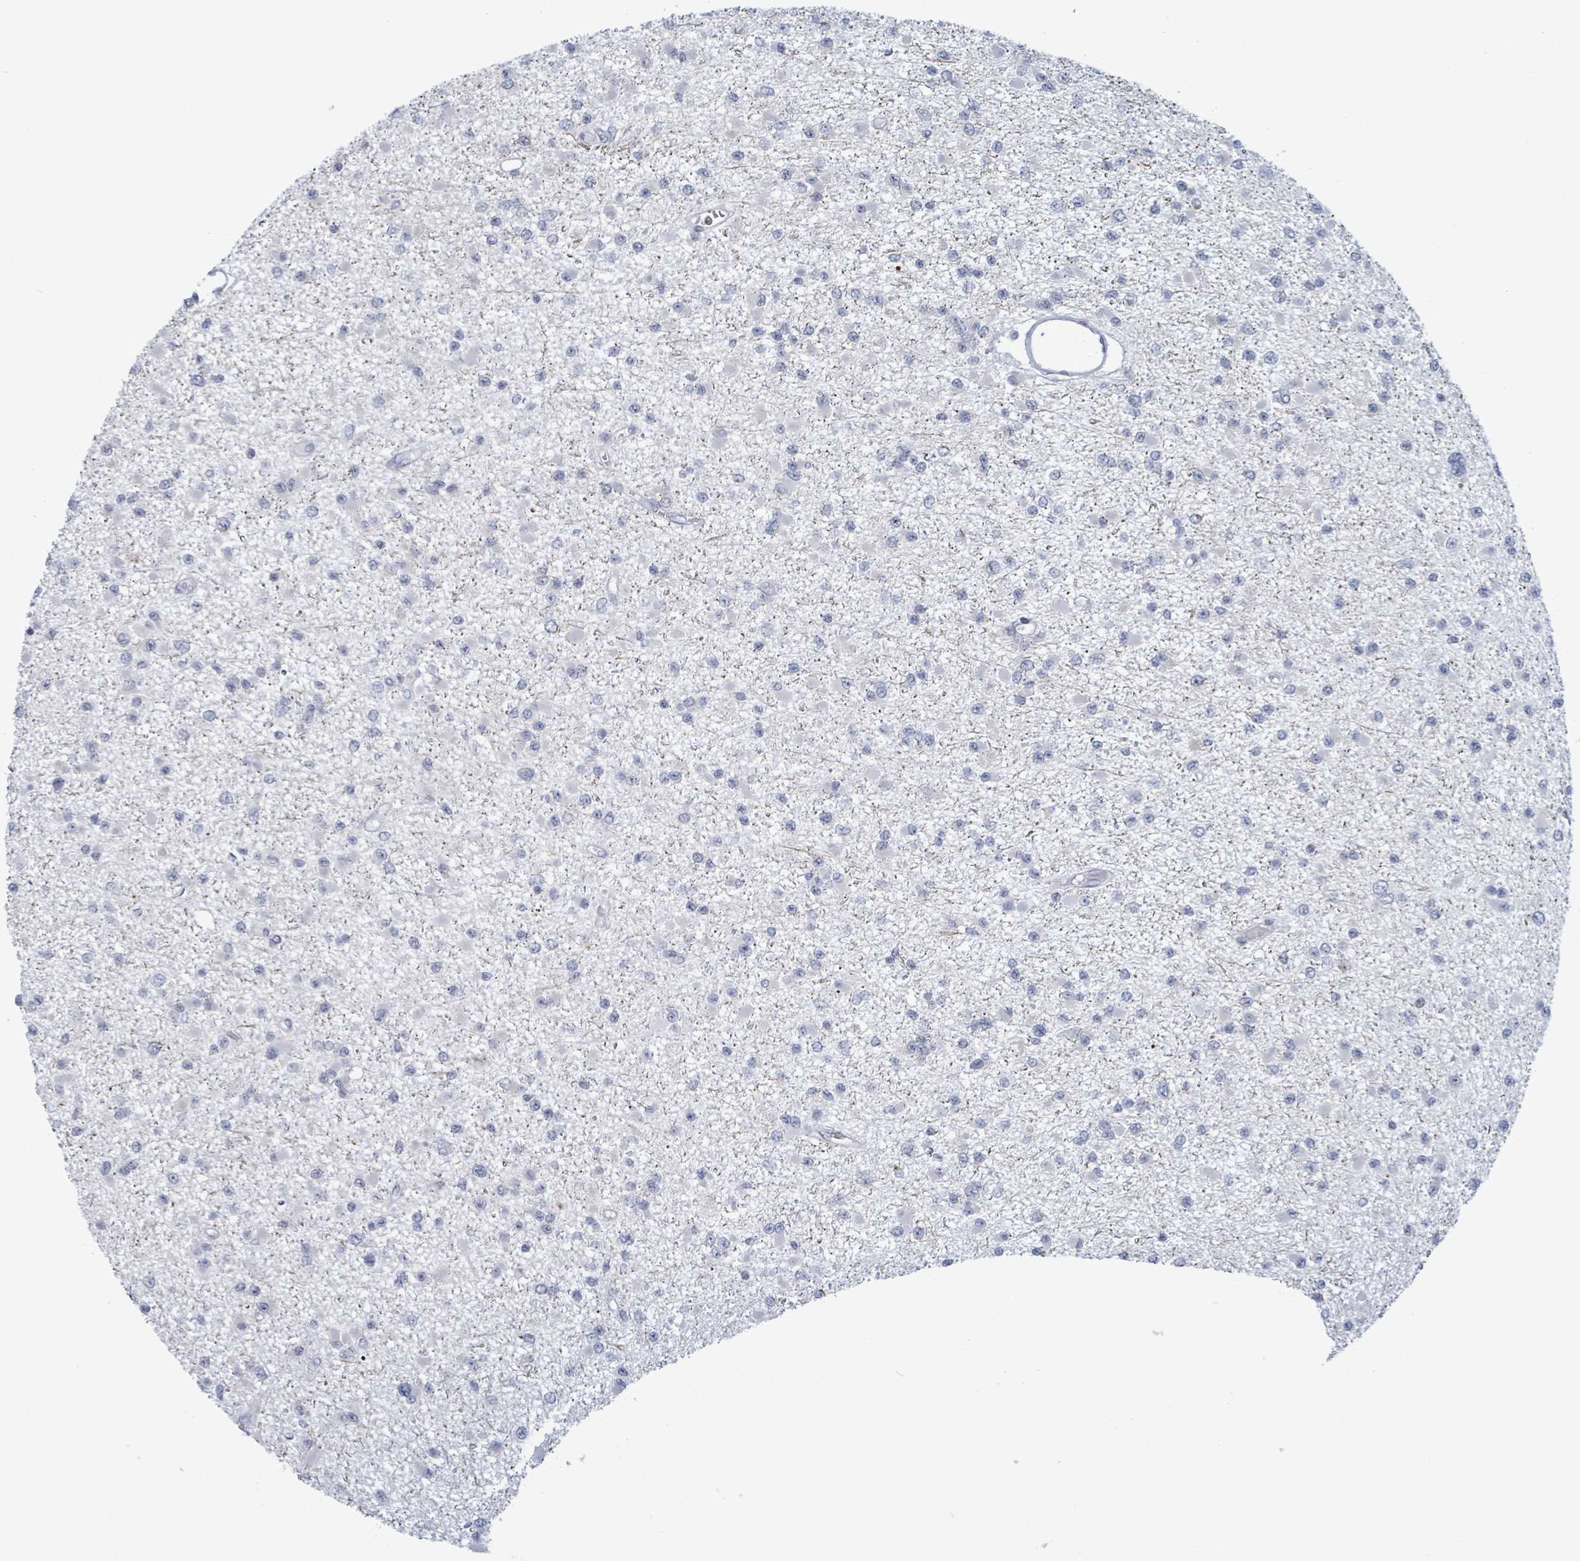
{"staining": {"intensity": "negative", "quantity": "none", "location": "none"}, "tissue": "glioma", "cell_type": "Tumor cells", "image_type": "cancer", "snomed": [{"axis": "morphology", "description": "Glioma, malignant, Low grade"}, {"axis": "topography", "description": "Brain"}], "caption": "This is an immunohistochemistry micrograph of human glioma. There is no expression in tumor cells.", "gene": "FNDC4", "patient": {"sex": "female", "age": 22}}